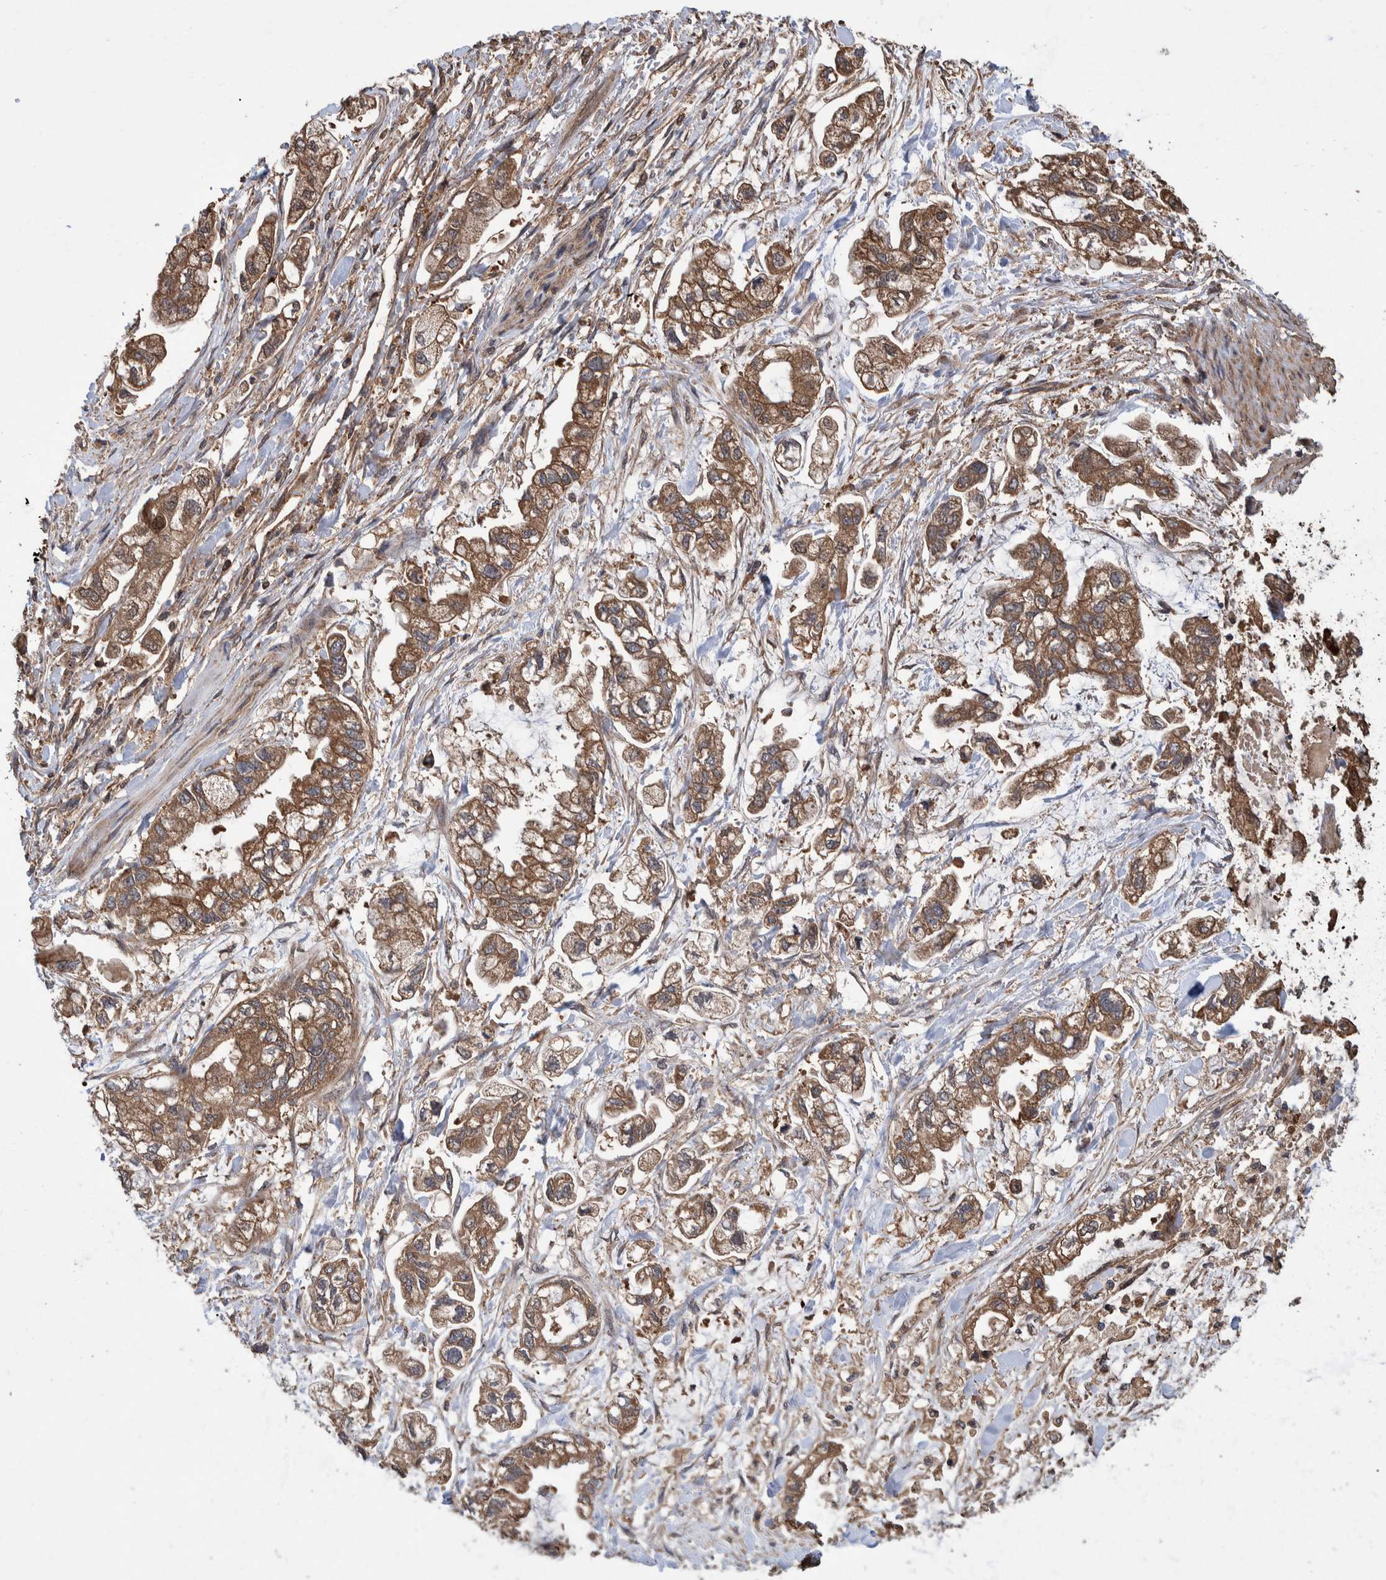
{"staining": {"intensity": "moderate", "quantity": ">75%", "location": "cytoplasmic/membranous"}, "tissue": "stomach cancer", "cell_type": "Tumor cells", "image_type": "cancer", "snomed": [{"axis": "morphology", "description": "Normal tissue, NOS"}, {"axis": "morphology", "description": "Adenocarcinoma, NOS"}, {"axis": "topography", "description": "Stomach"}], "caption": "High-magnification brightfield microscopy of stomach cancer stained with DAB (3,3'-diaminobenzidine) (brown) and counterstained with hematoxylin (blue). tumor cells exhibit moderate cytoplasmic/membranous staining is seen in about>75% of cells.", "gene": "VBP1", "patient": {"sex": "male", "age": 62}}